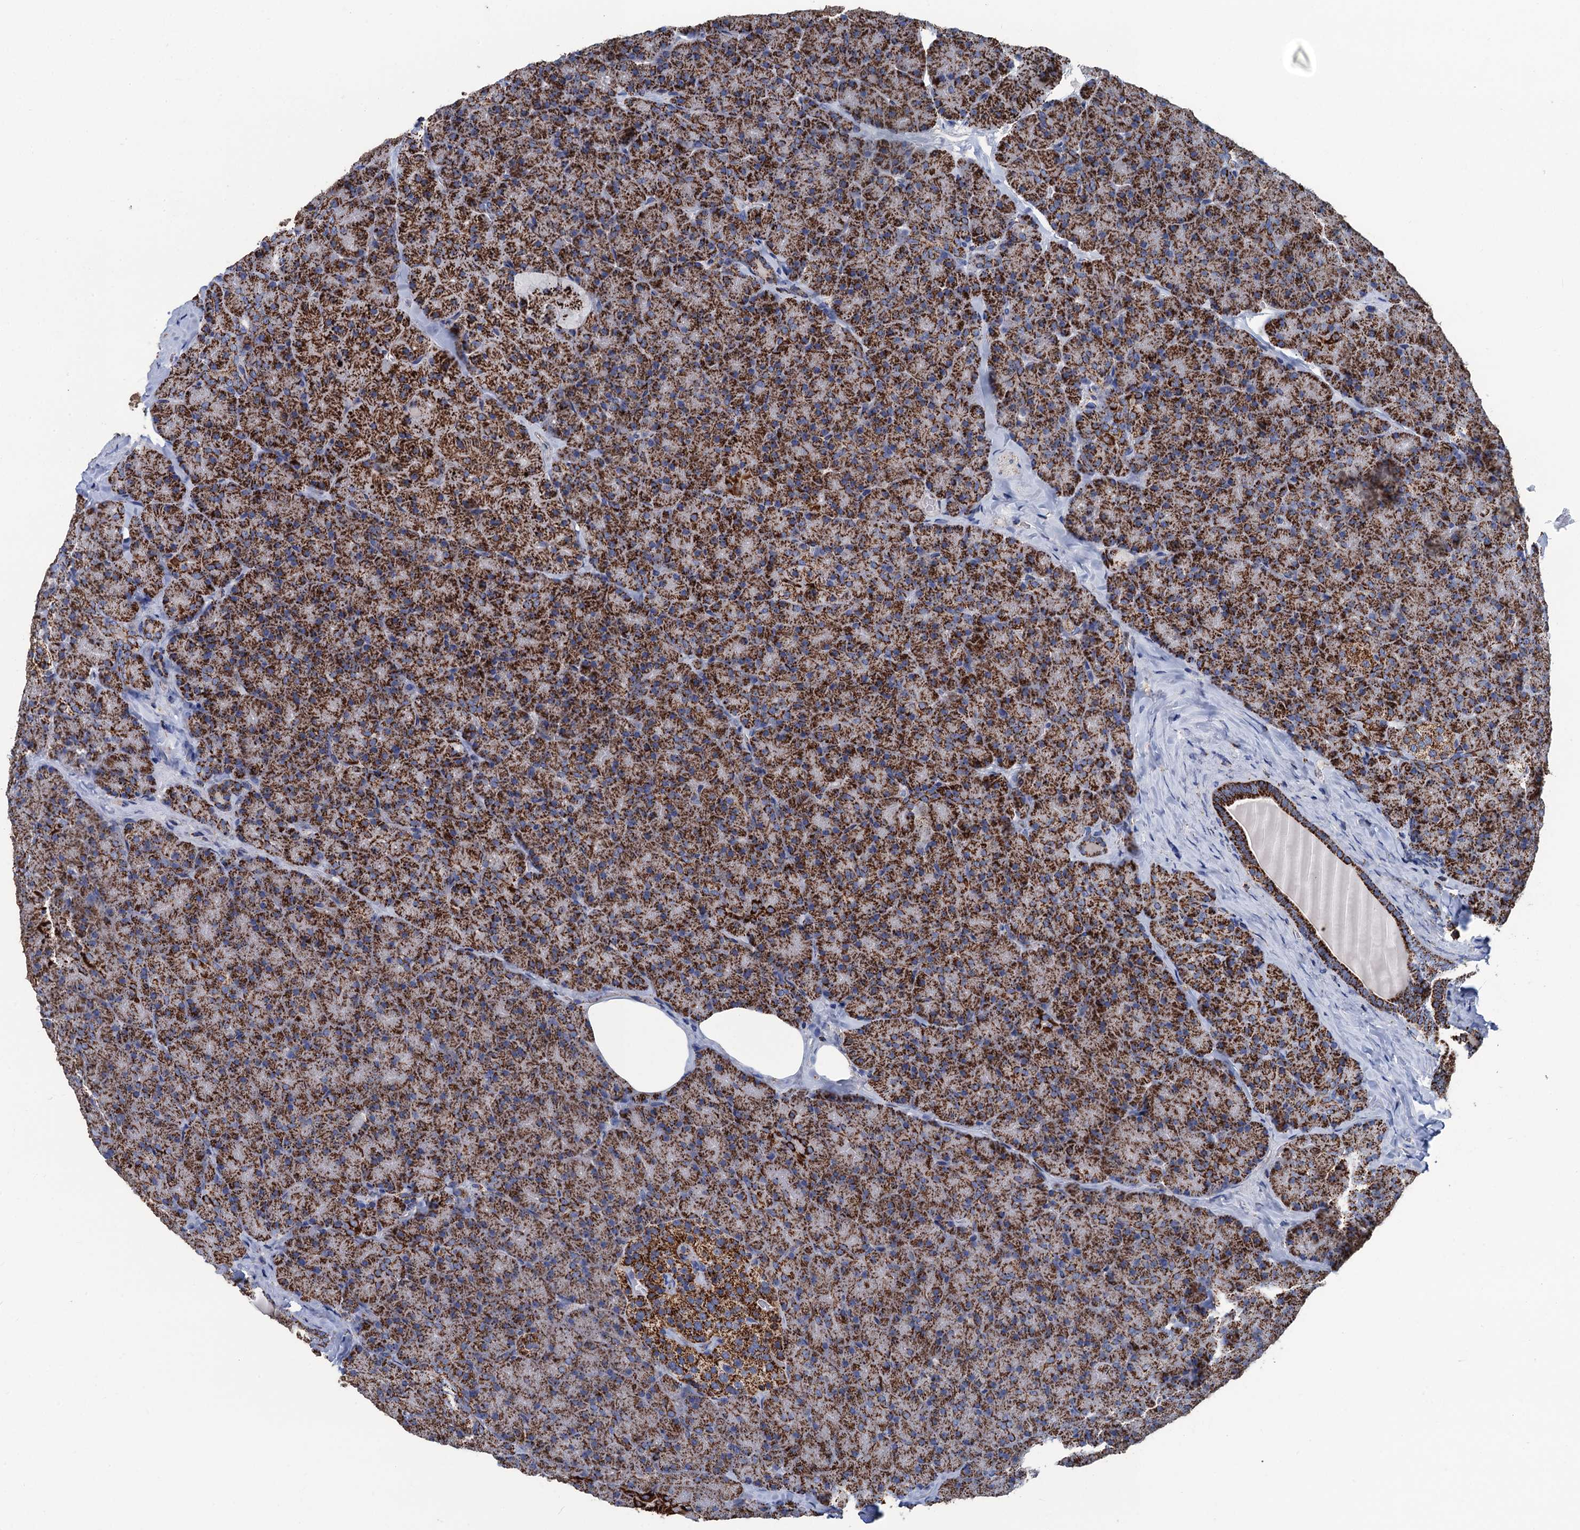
{"staining": {"intensity": "strong", "quantity": ">75%", "location": "cytoplasmic/membranous"}, "tissue": "pancreas", "cell_type": "Exocrine glandular cells", "image_type": "normal", "snomed": [{"axis": "morphology", "description": "Normal tissue, NOS"}, {"axis": "topography", "description": "Pancreas"}], "caption": "Exocrine glandular cells reveal high levels of strong cytoplasmic/membranous expression in approximately >75% of cells in normal human pancreas.", "gene": "IVD", "patient": {"sex": "male", "age": 36}}